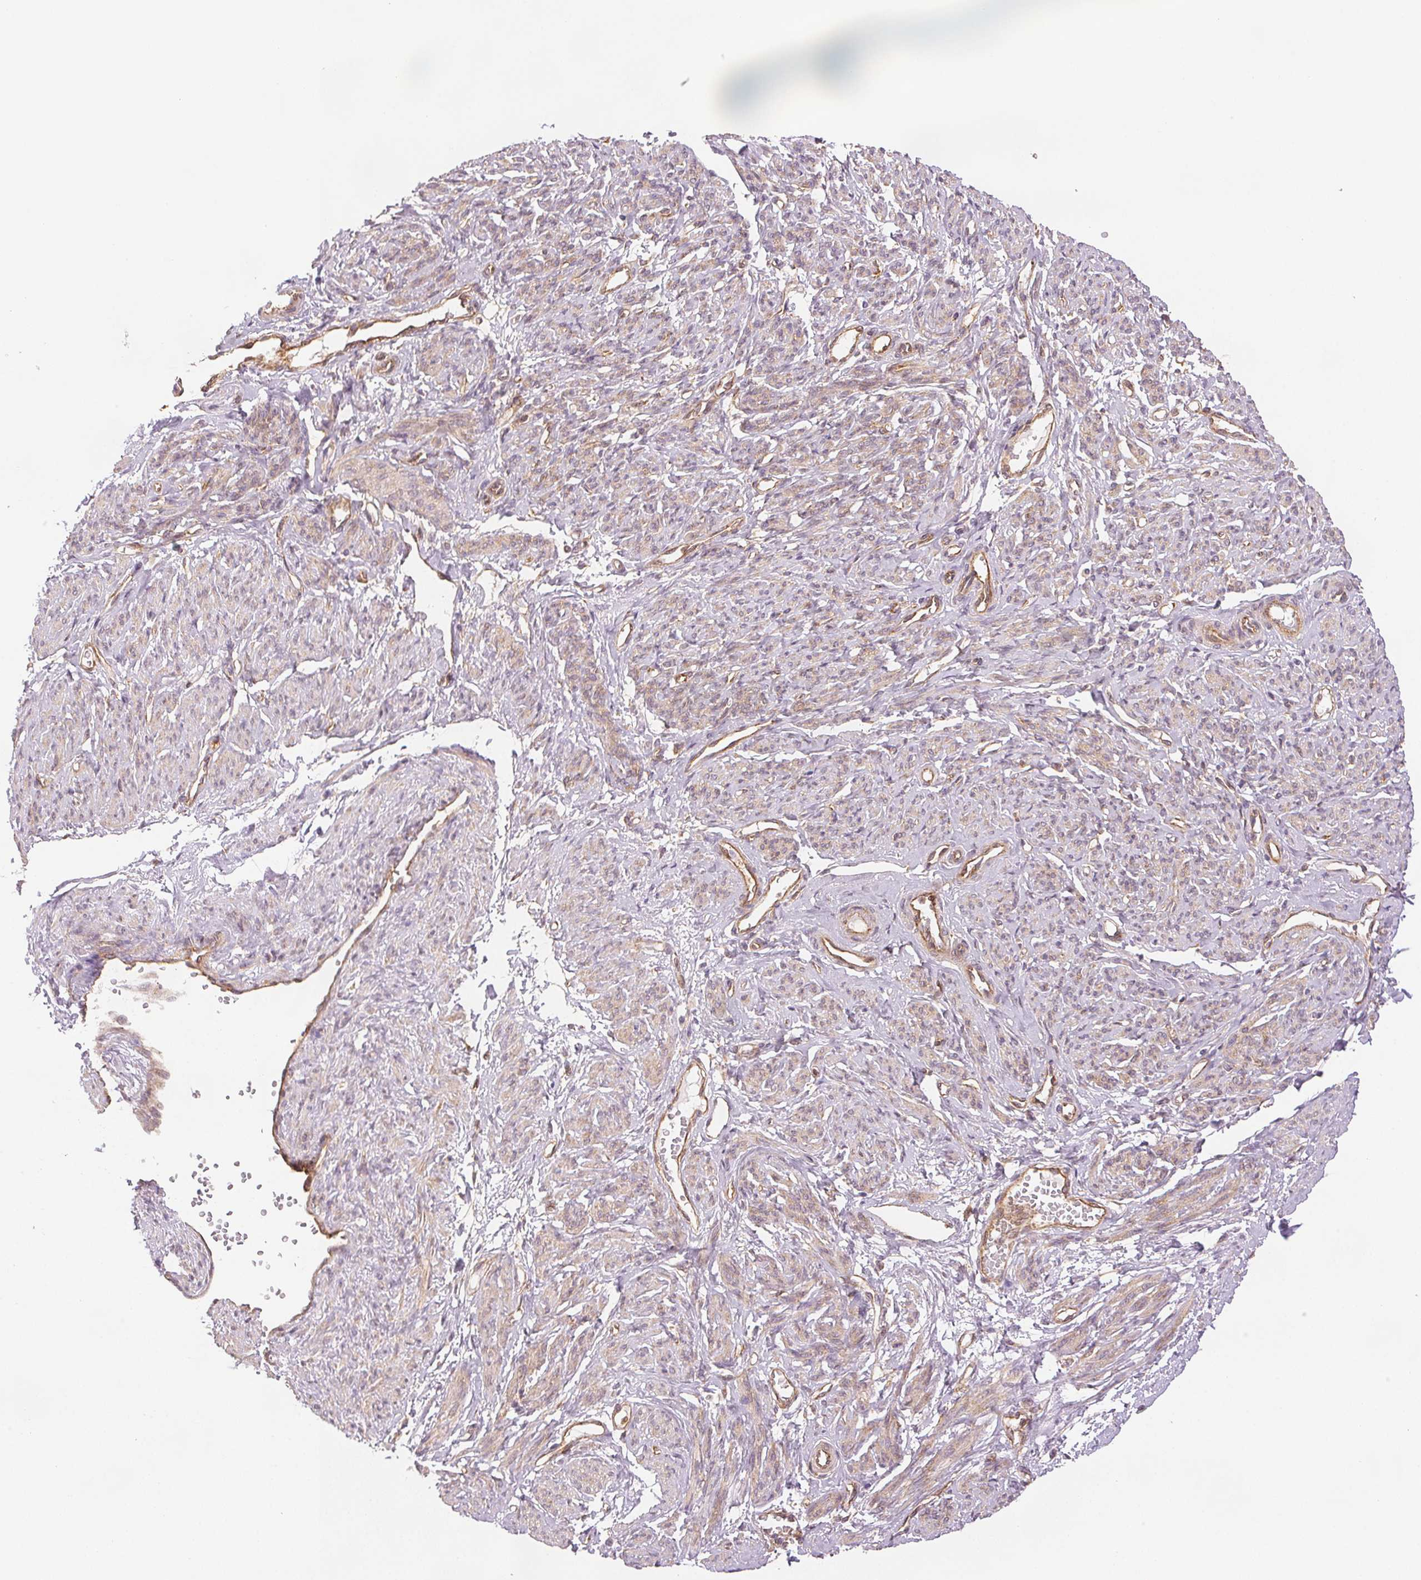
{"staining": {"intensity": "moderate", "quantity": "25%-75%", "location": "cytoplasmic/membranous"}, "tissue": "smooth muscle", "cell_type": "Smooth muscle cells", "image_type": "normal", "snomed": [{"axis": "morphology", "description": "Normal tissue, NOS"}, {"axis": "topography", "description": "Smooth muscle"}], "caption": "Protein expression by immunohistochemistry (IHC) demonstrates moderate cytoplasmic/membranous staining in approximately 25%-75% of smooth muscle cells in benign smooth muscle.", "gene": "DIAPH2", "patient": {"sex": "female", "age": 65}}